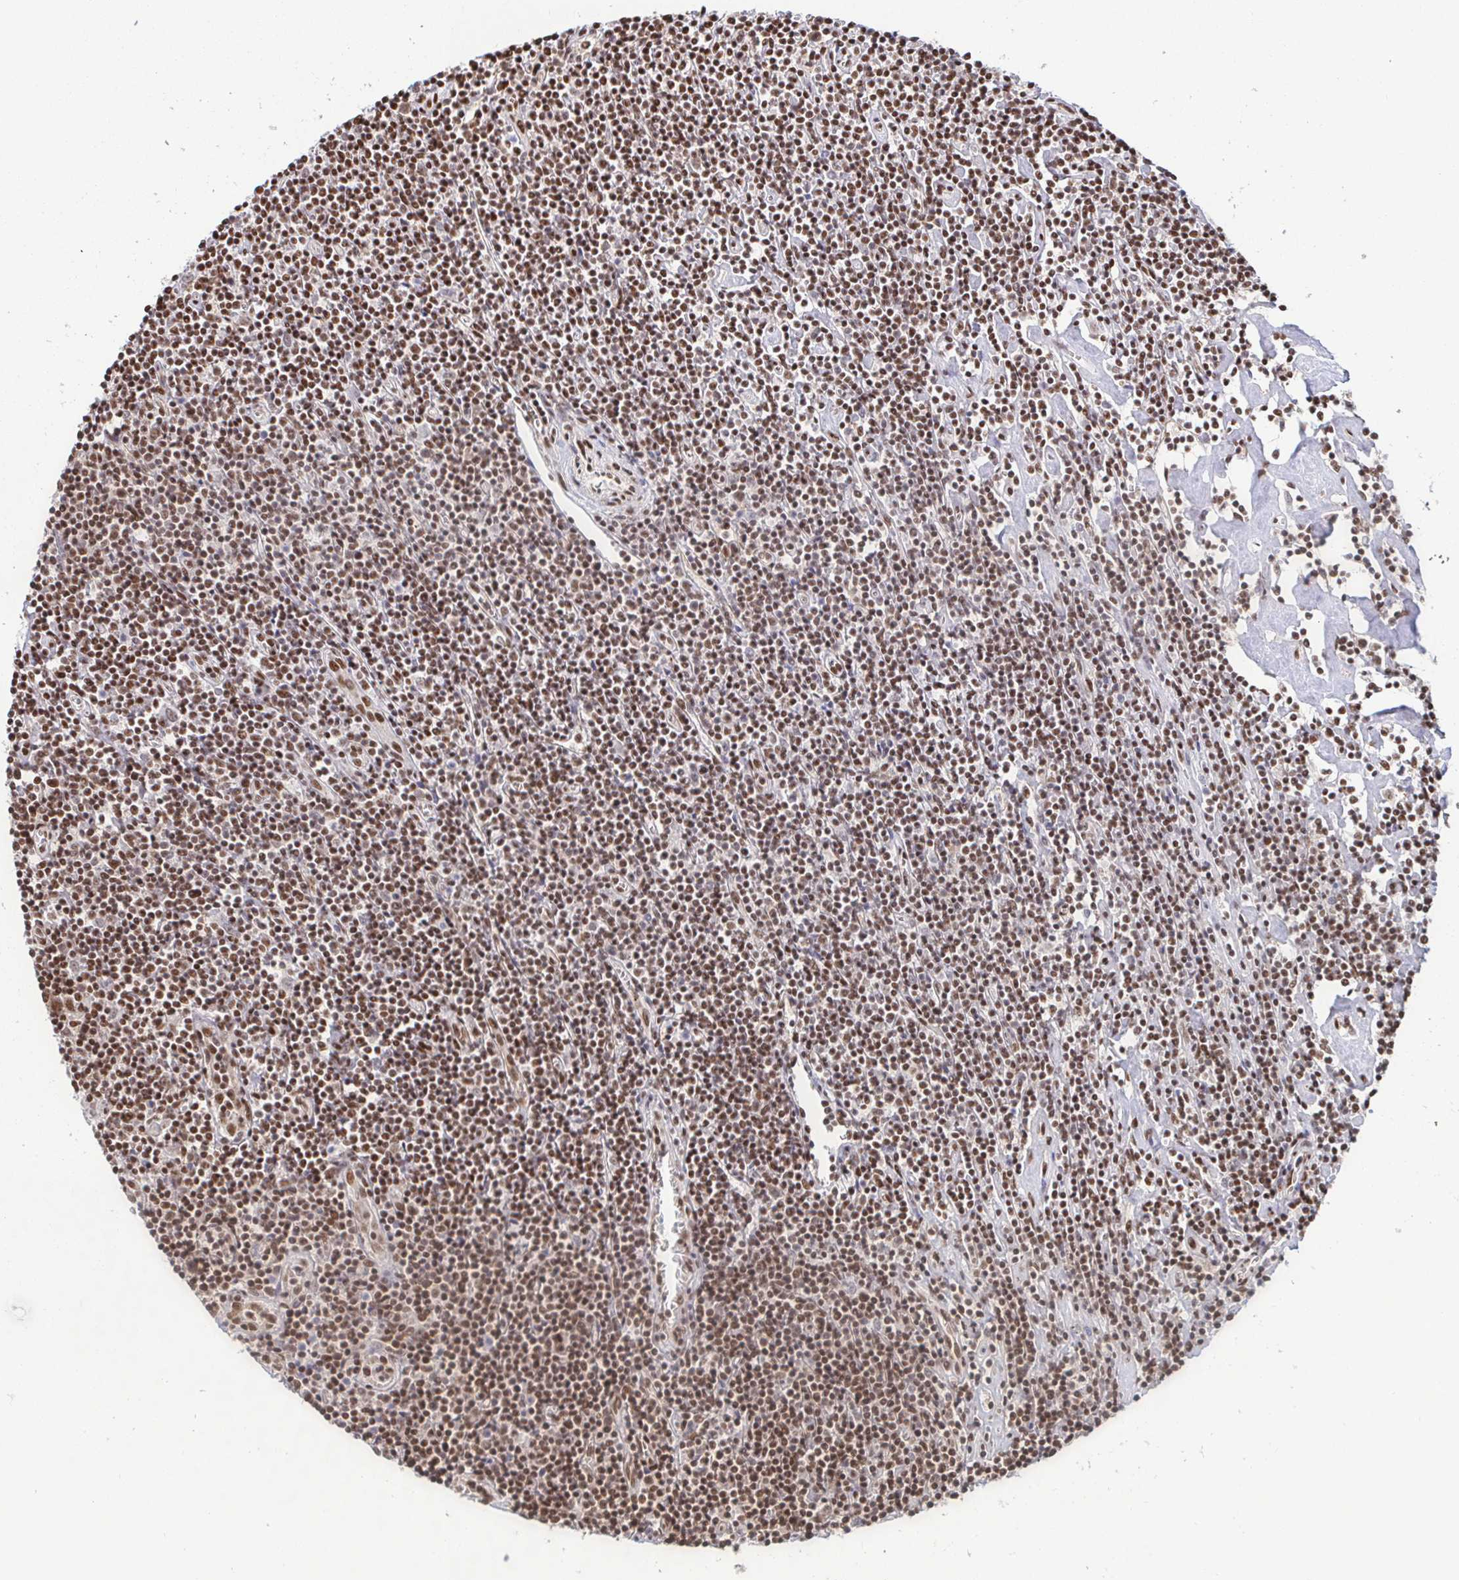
{"staining": {"intensity": "weak", "quantity": "<25%", "location": "nuclear"}, "tissue": "lymphoma", "cell_type": "Tumor cells", "image_type": "cancer", "snomed": [{"axis": "morphology", "description": "Hodgkin's disease, NOS"}, {"axis": "topography", "description": "Lymph node"}], "caption": "Hodgkin's disease was stained to show a protein in brown. There is no significant positivity in tumor cells.", "gene": "SP3", "patient": {"sex": "male", "age": 40}}